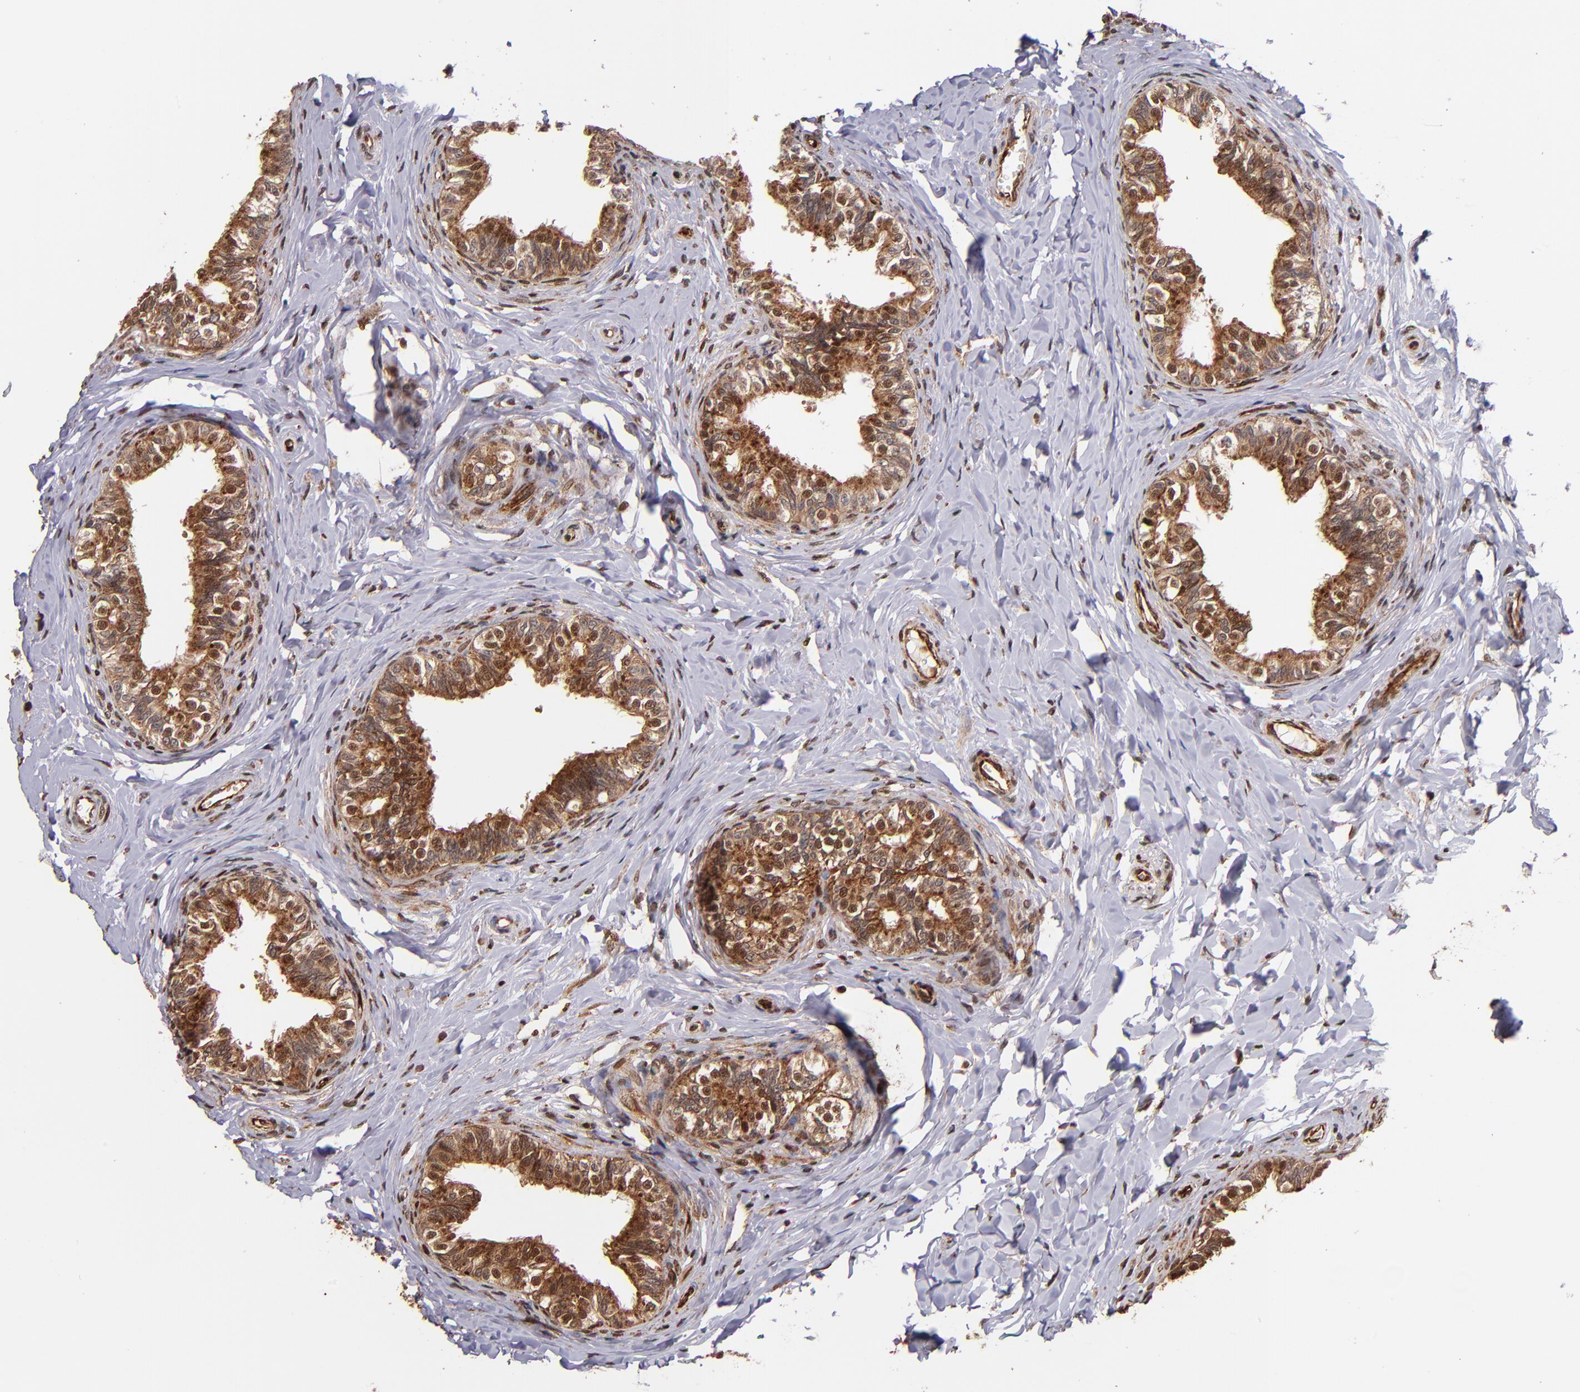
{"staining": {"intensity": "strong", "quantity": ">75%", "location": "cytoplasmic/membranous"}, "tissue": "epididymis", "cell_type": "Glandular cells", "image_type": "normal", "snomed": [{"axis": "morphology", "description": "Normal tissue, NOS"}, {"axis": "topography", "description": "Soft tissue"}, {"axis": "topography", "description": "Epididymis"}], "caption": "Immunohistochemistry (IHC) histopathology image of normal human epididymis stained for a protein (brown), which shows high levels of strong cytoplasmic/membranous positivity in approximately >75% of glandular cells.", "gene": "STX8", "patient": {"sex": "male", "age": 26}}